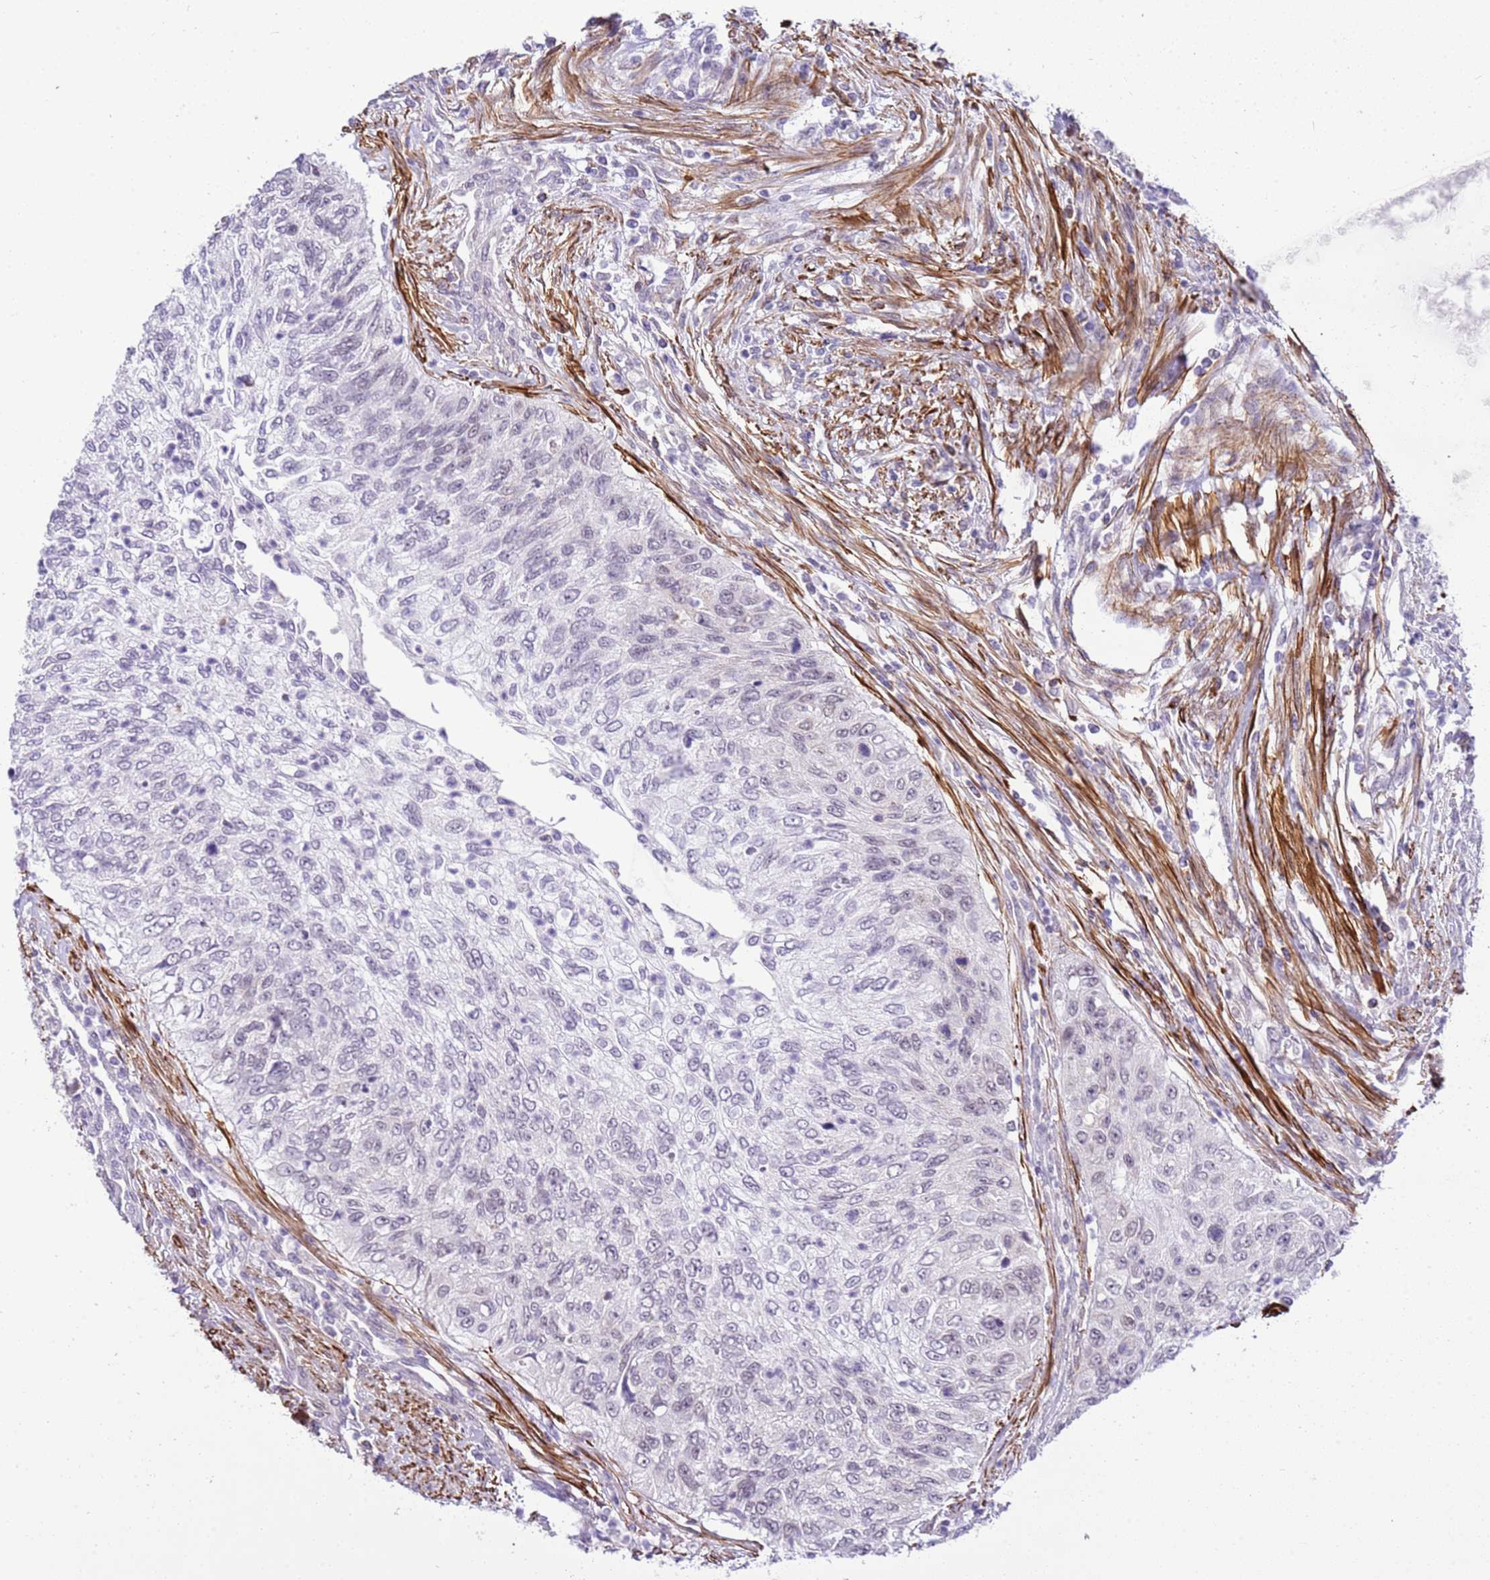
{"staining": {"intensity": "negative", "quantity": "none", "location": "none"}, "tissue": "urothelial cancer", "cell_type": "Tumor cells", "image_type": "cancer", "snomed": [{"axis": "morphology", "description": "Urothelial carcinoma, High grade"}, {"axis": "topography", "description": "Urinary bladder"}], "caption": "Urothelial carcinoma (high-grade) was stained to show a protein in brown. There is no significant staining in tumor cells.", "gene": "SMIM4", "patient": {"sex": "female", "age": 60}}